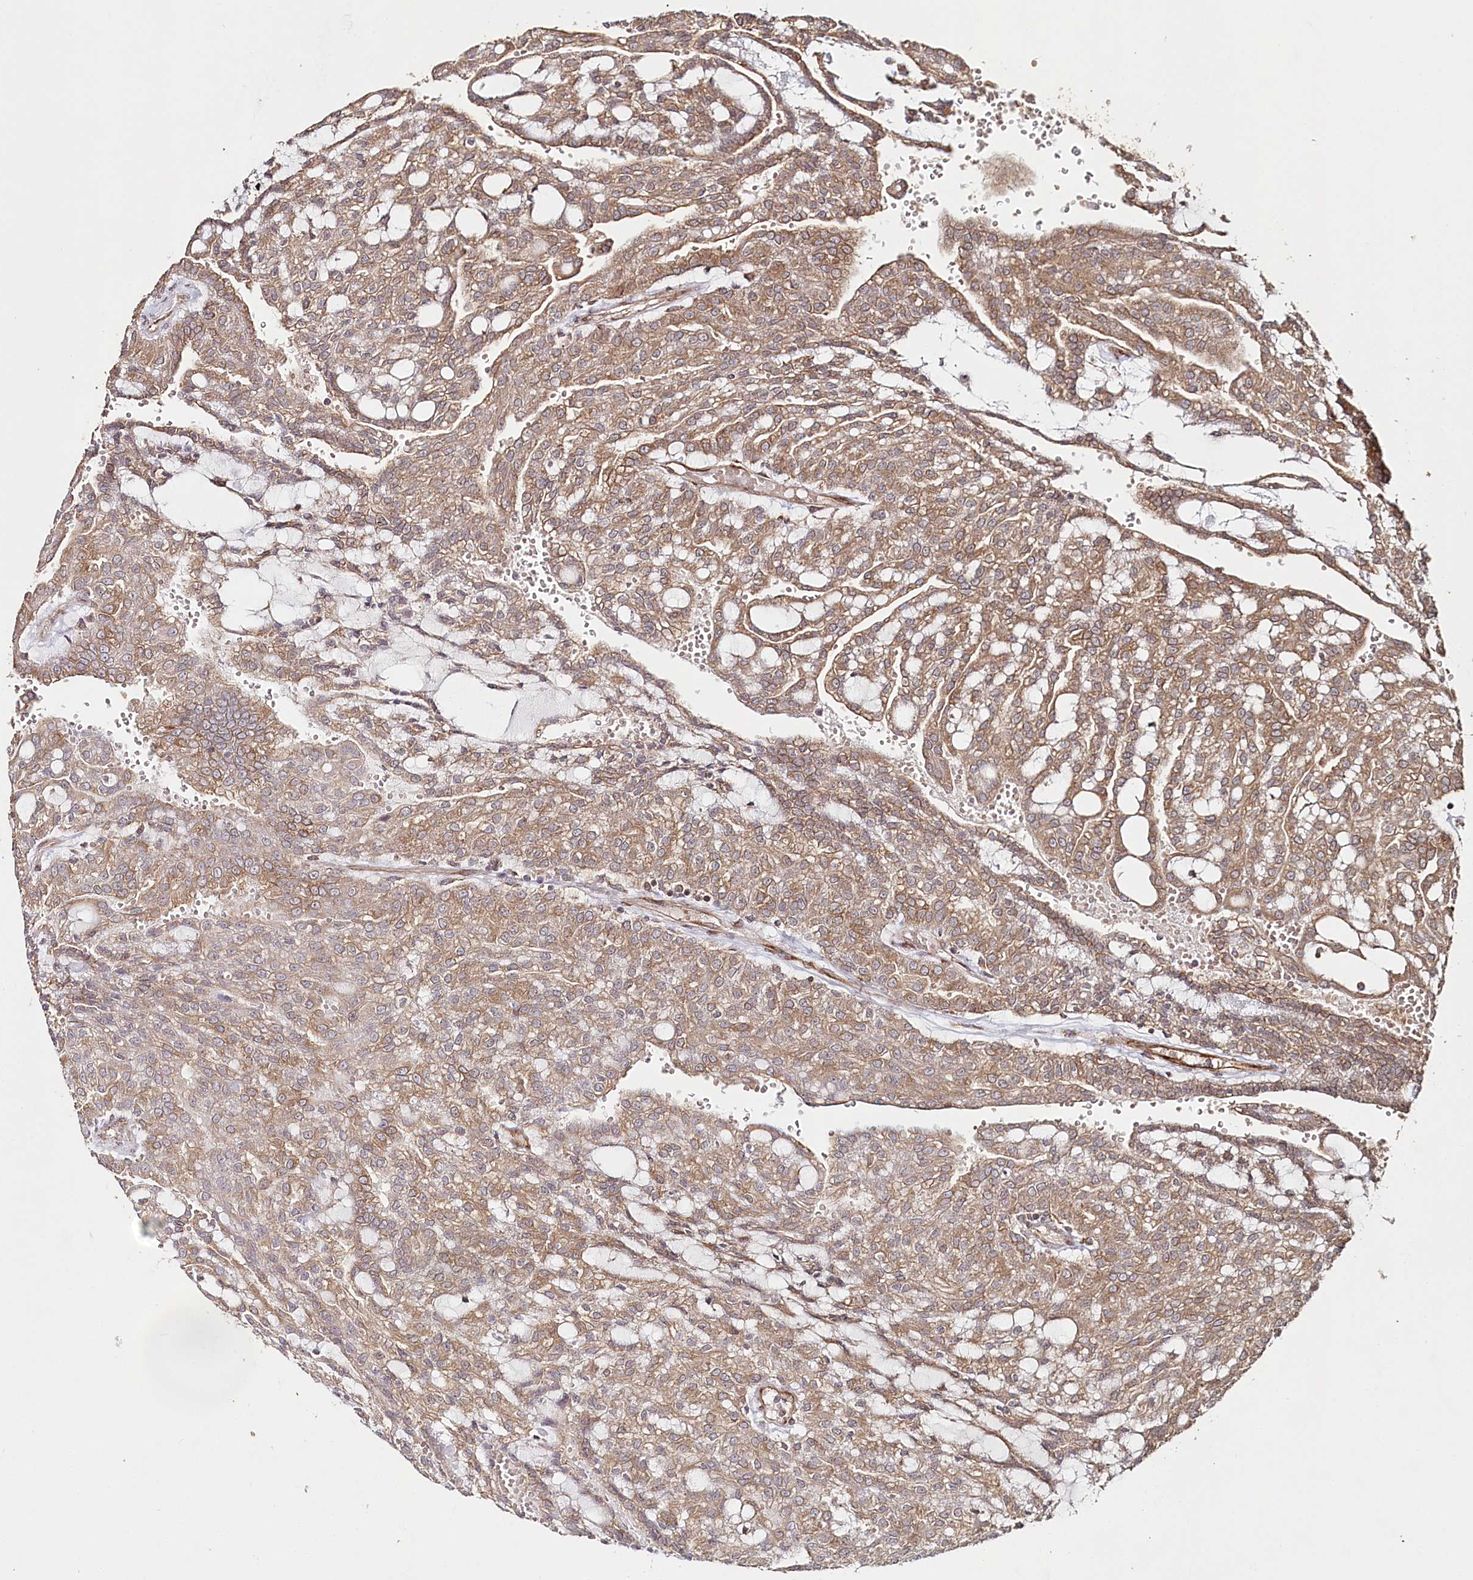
{"staining": {"intensity": "moderate", "quantity": ">75%", "location": "cytoplasmic/membranous"}, "tissue": "renal cancer", "cell_type": "Tumor cells", "image_type": "cancer", "snomed": [{"axis": "morphology", "description": "Adenocarcinoma, NOS"}, {"axis": "topography", "description": "Kidney"}], "caption": "IHC of human renal adenocarcinoma demonstrates medium levels of moderate cytoplasmic/membranous staining in about >75% of tumor cells.", "gene": "OTUD4", "patient": {"sex": "male", "age": 63}}